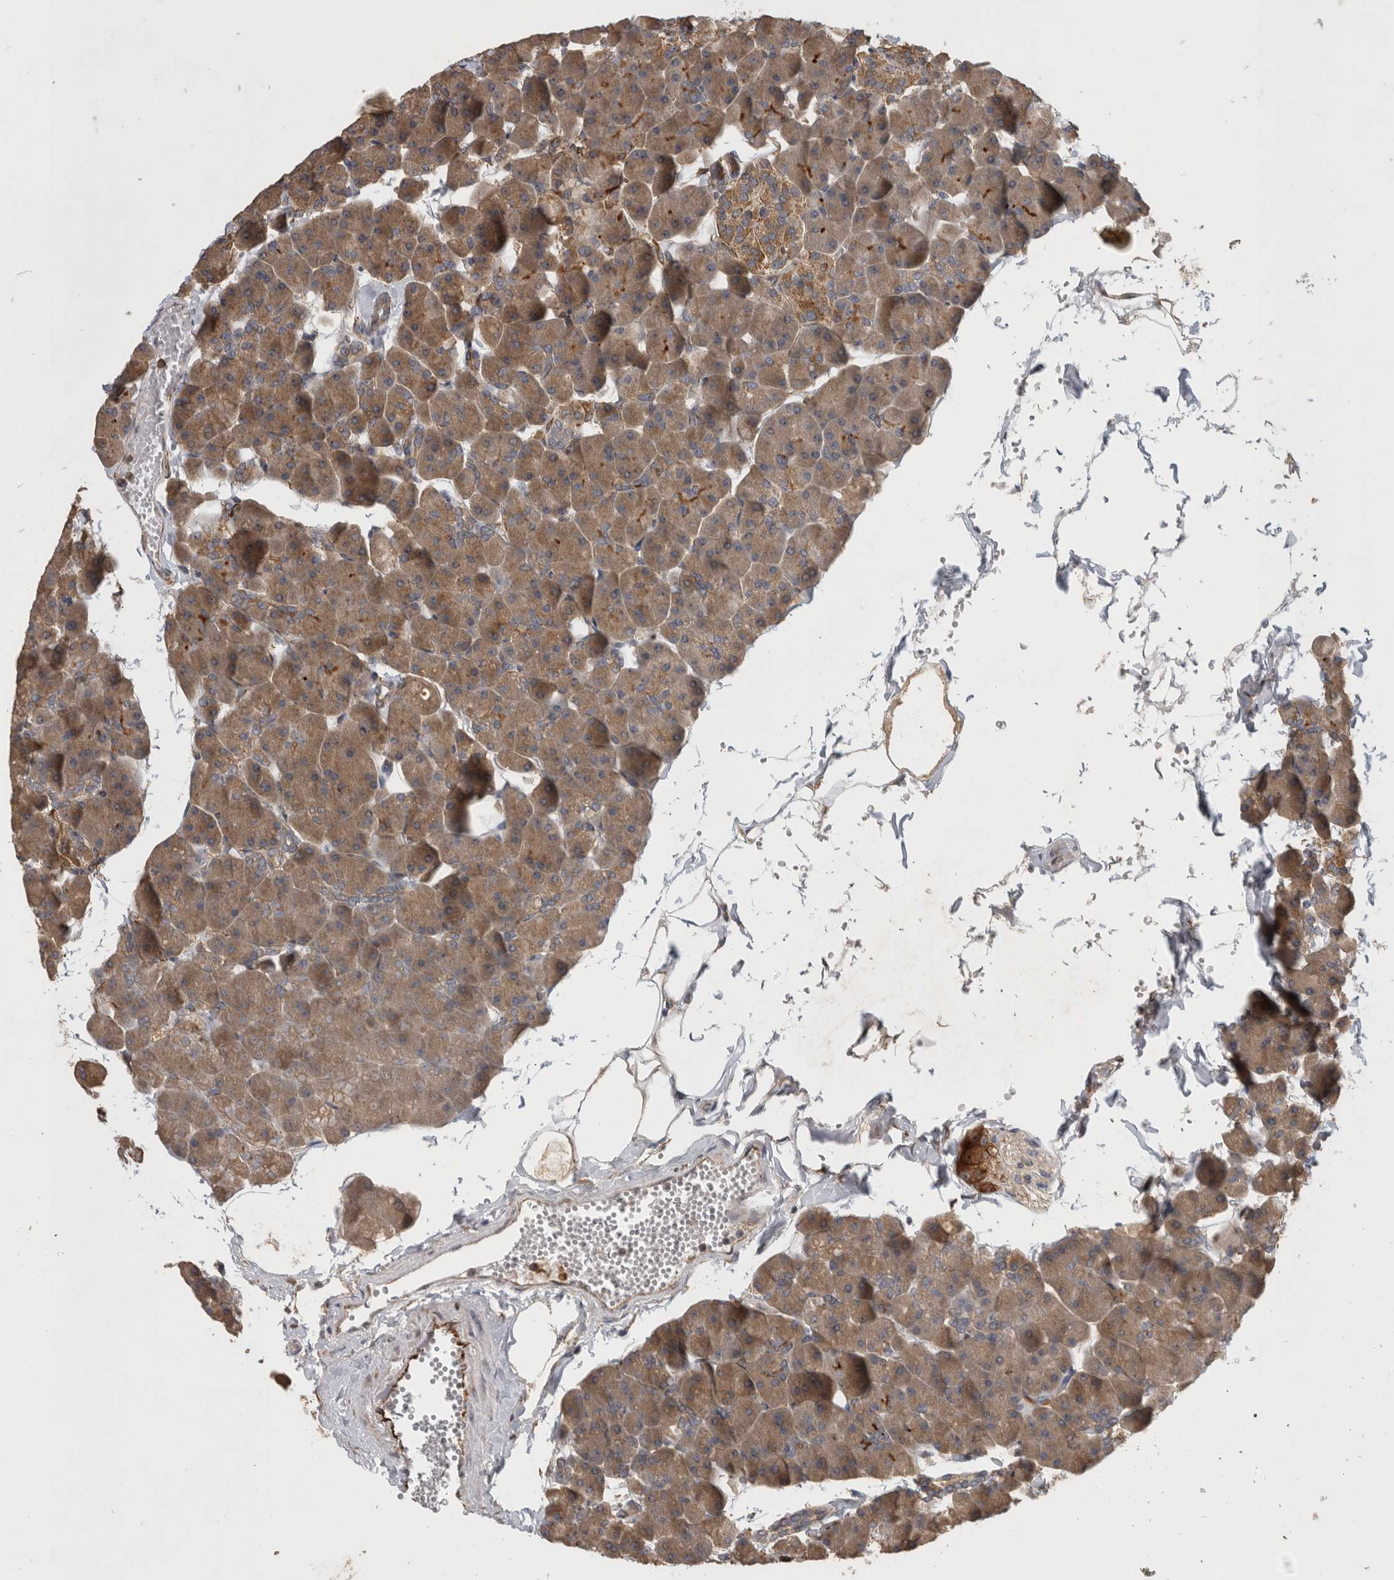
{"staining": {"intensity": "moderate", "quantity": ">75%", "location": "cytoplasmic/membranous"}, "tissue": "pancreas", "cell_type": "Exocrine glandular cells", "image_type": "normal", "snomed": [{"axis": "morphology", "description": "Normal tissue, NOS"}, {"axis": "topography", "description": "Pancreas"}], "caption": "Protein expression analysis of unremarkable human pancreas reveals moderate cytoplasmic/membranous staining in approximately >75% of exocrine glandular cells. The protein of interest is stained brown, and the nuclei are stained in blue (DAB (3,3'-diaminobenzidine) IHC with brightfield microscopy, high magnification).", "gene": "ATXN2", "patient": {"sex": "male", "age": 35}}